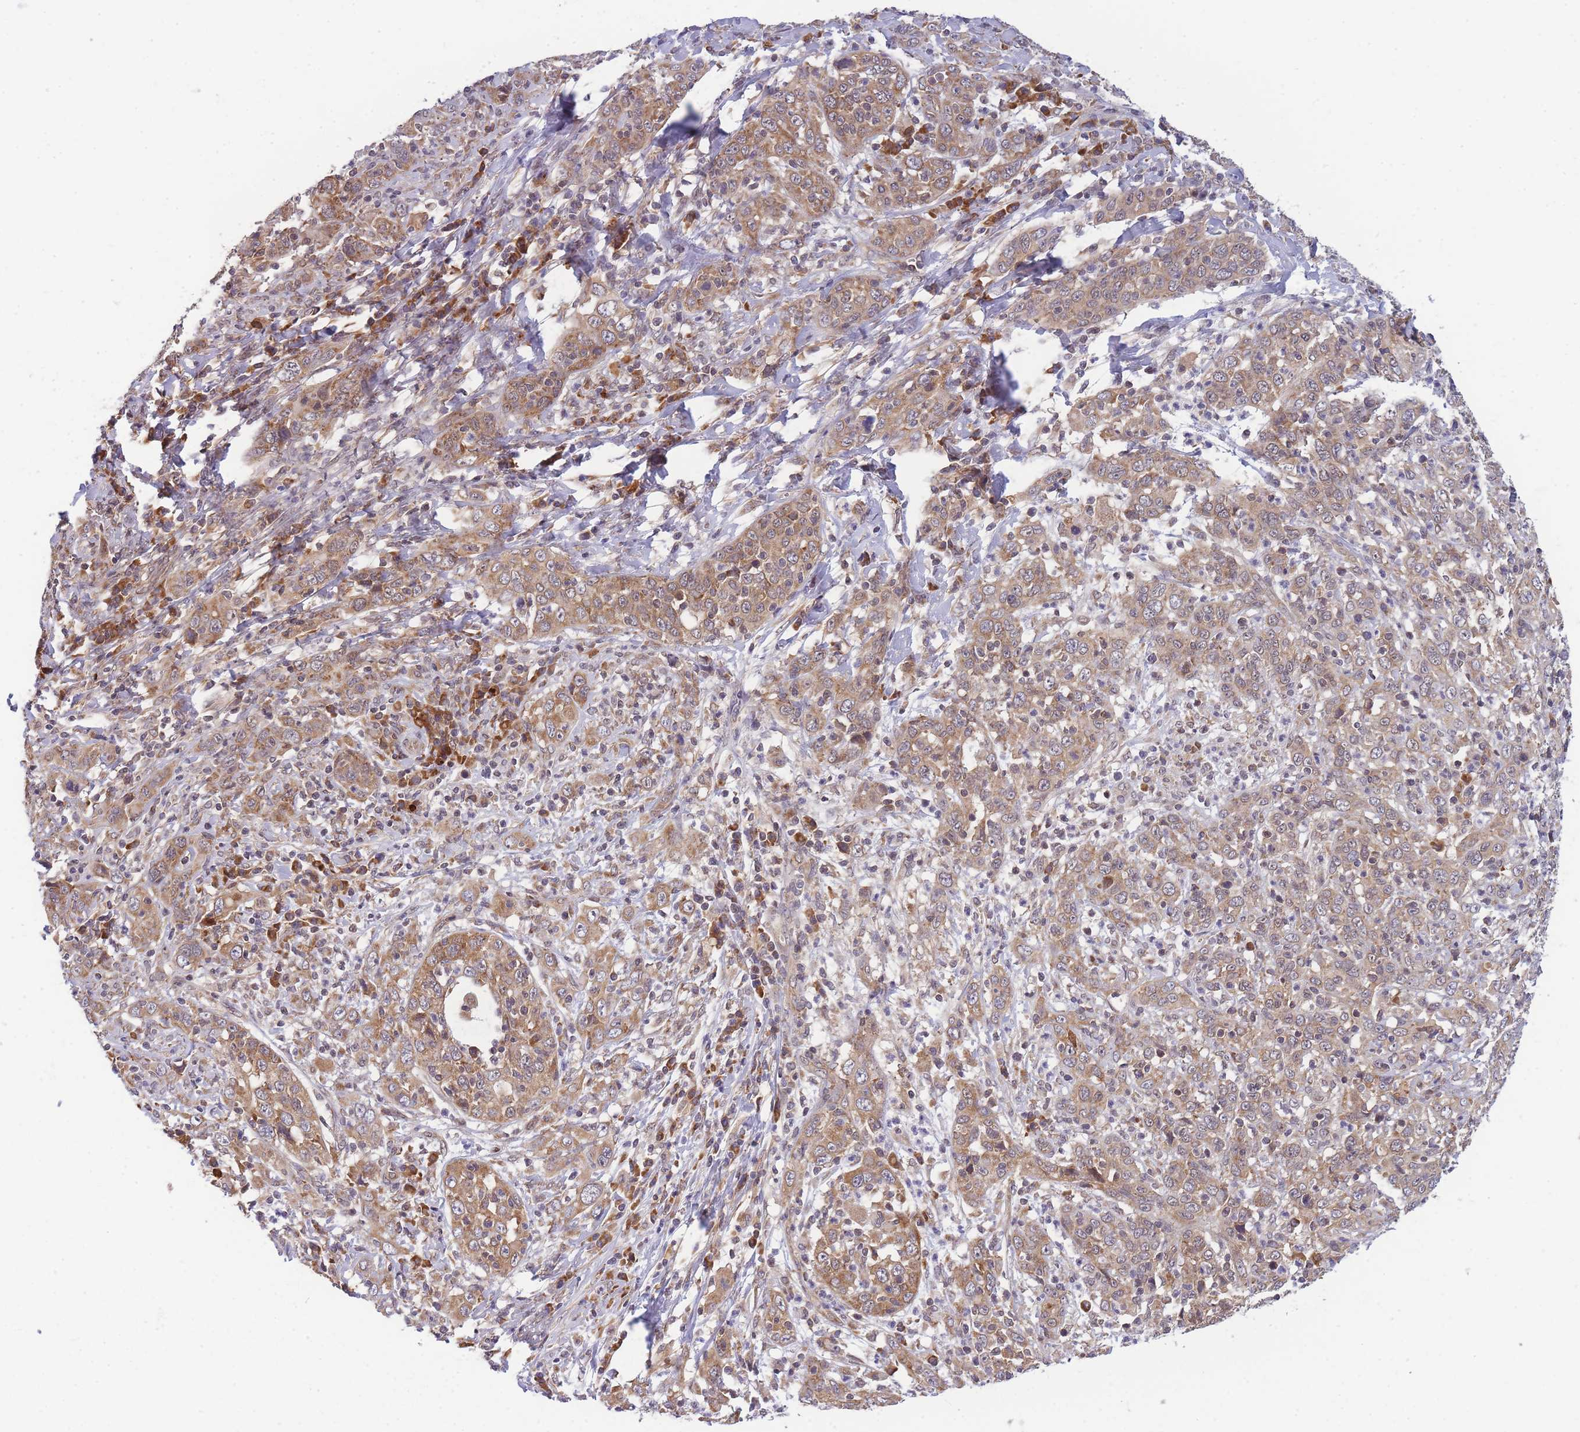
{"staining": {"intensity": "moderate", "quantity": ">75%", "location": "cytoplasmic/membranous"}, "tissue": "cervical cancer", "cell_type": "Tumor cells", "image_type": "cancer", "snomed": [{"axis": "morphology", "description": "Squamous cell carcinoma, NOS"}, {"axis": "topography", "description": "Cervix"}], "caption": "Protein staining of cervical cancer tissue shows moderate cytoplasmic/membranous expression in approximately >75% of tumor cells.", "gene": "MRPL23", "patient": {"sex": "female", "age": 46}}